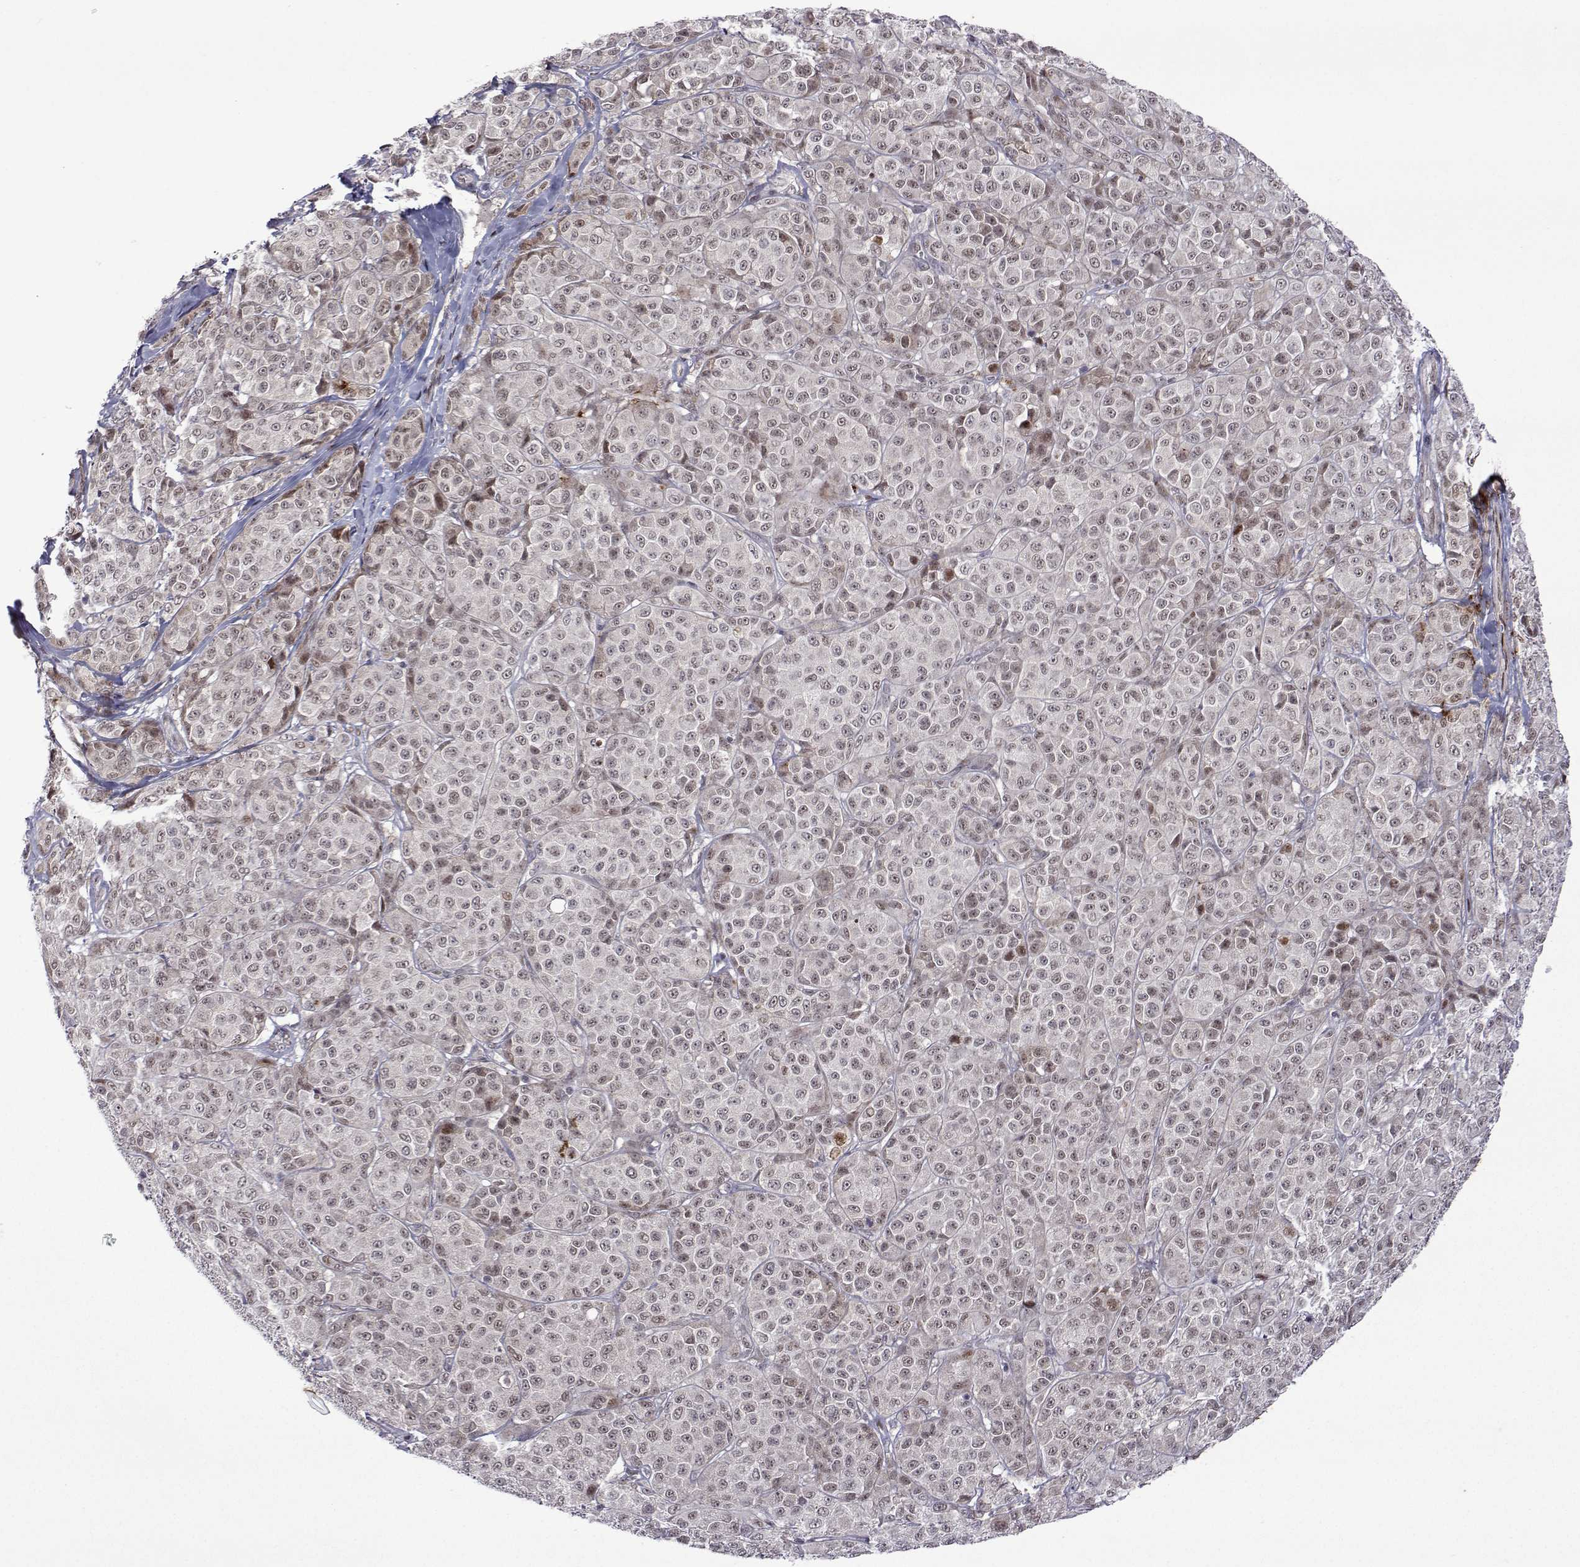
{"staining": {"intensity": "weak", "quantity": "25%-75%", "location": "nuclear"}, "tissue": "melanoma", "cell_type": "Tumor cells", "image_type": "cancer", "snomed": [{"axis": "morphology", "description": "Malignant melanoma, NOS"}, {"axis": "topography", "description": "Skin"}], "caption": "A histopathology image showing weak nuclear positivity in approximately 25%-75% of tumor cells in melanoma, as visualized by brown immunohistochemical staining.", "gene": "EFCAB3", "patient": {"sex": "male", "age": 89}}